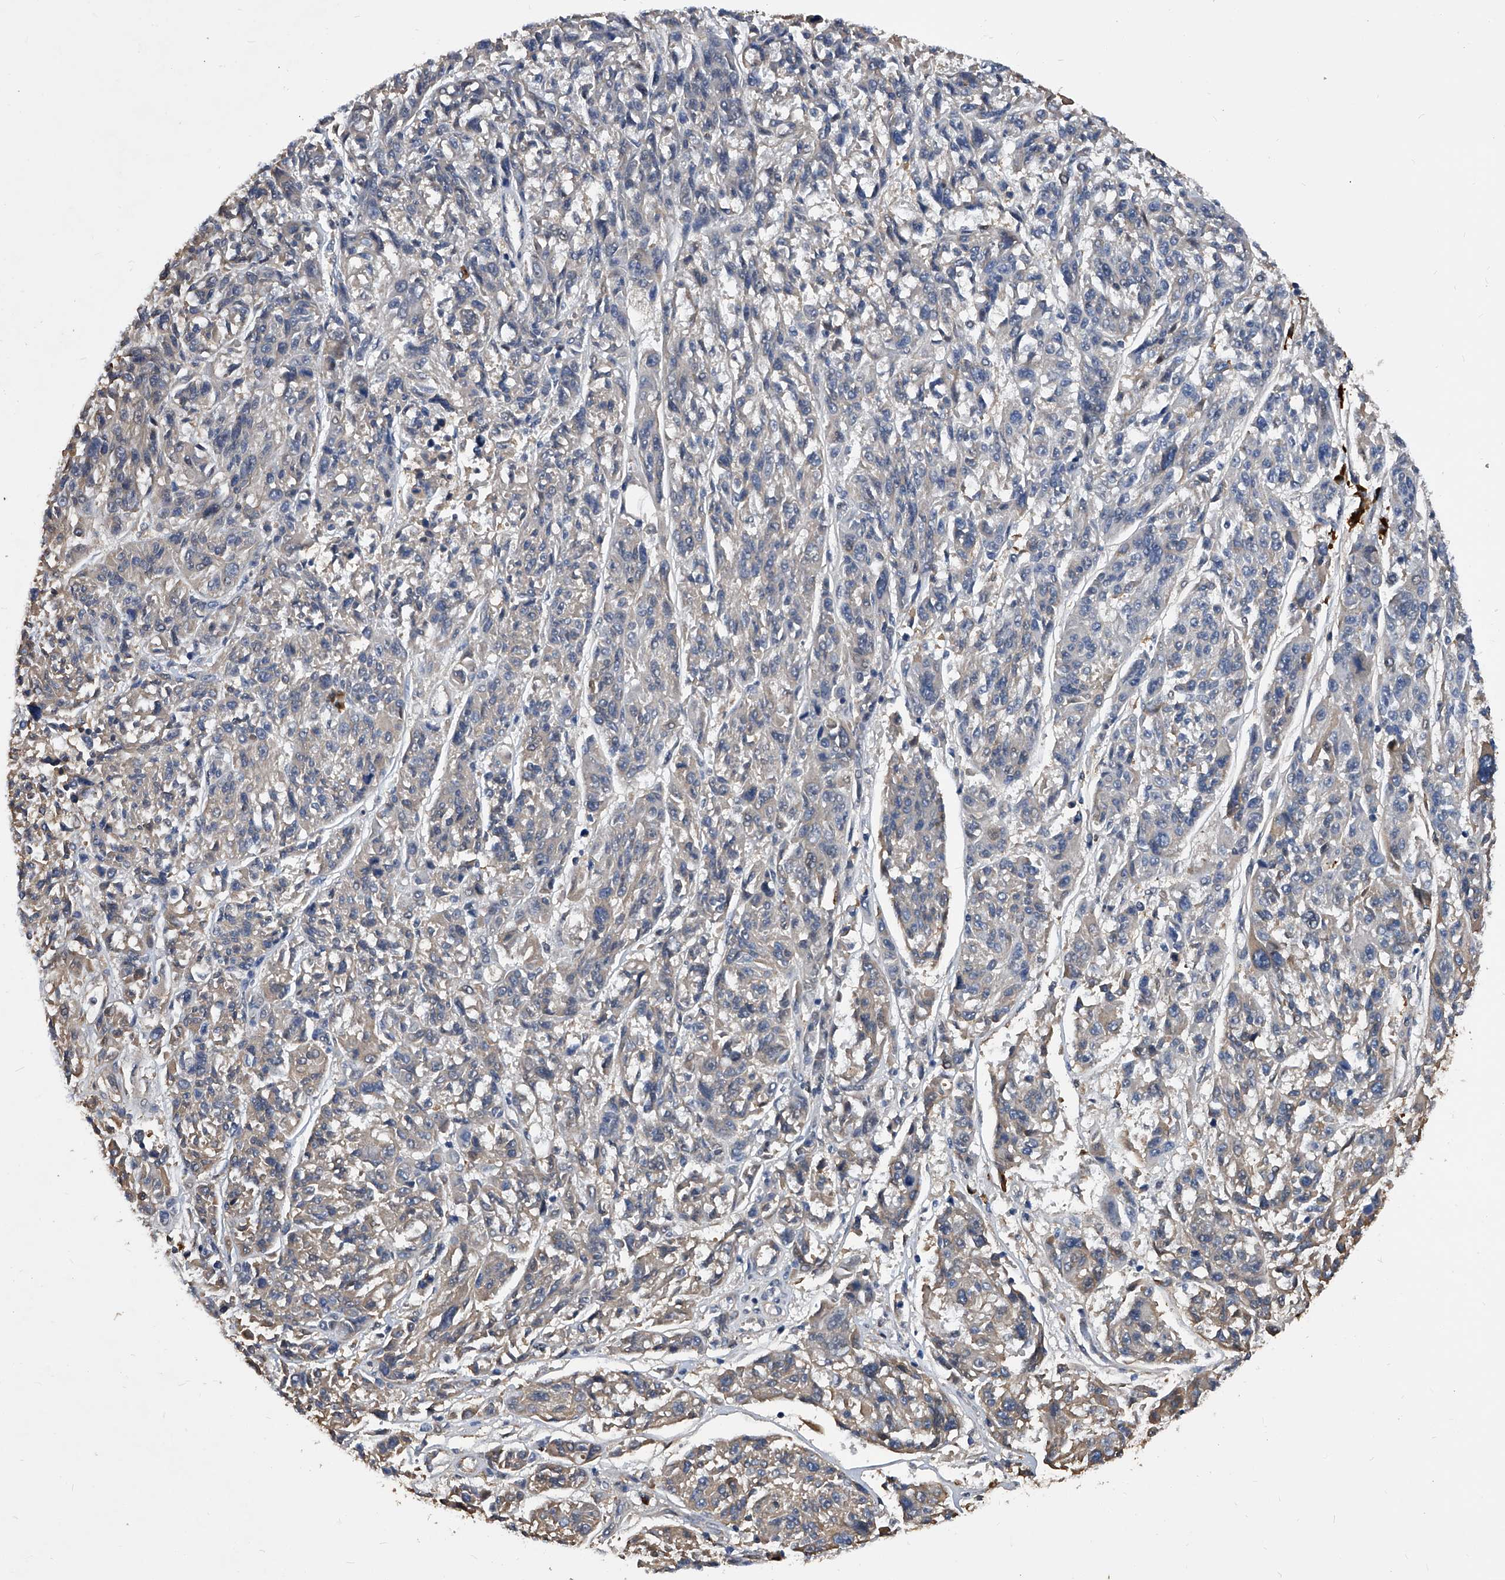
{"staining": {"intensity": "negative", "quantity": "none", "location": "none"}, "tissue": "melanoma", "cell_type": "Tumor cells", "image_type": "cancer", "snomed": [{"axis": "morphology", "description": "Malignant melanoma, NOS"}, {"axis": "topography", "description": "Skin"}], "caption": "Immunohistochemistry (IHC) image of malignant melanoma stained for a protein (brown), which demonstrates no expression in tumor cells.", "gene": "ZNF25", "patient": {"sex": "male", "age": 53}}